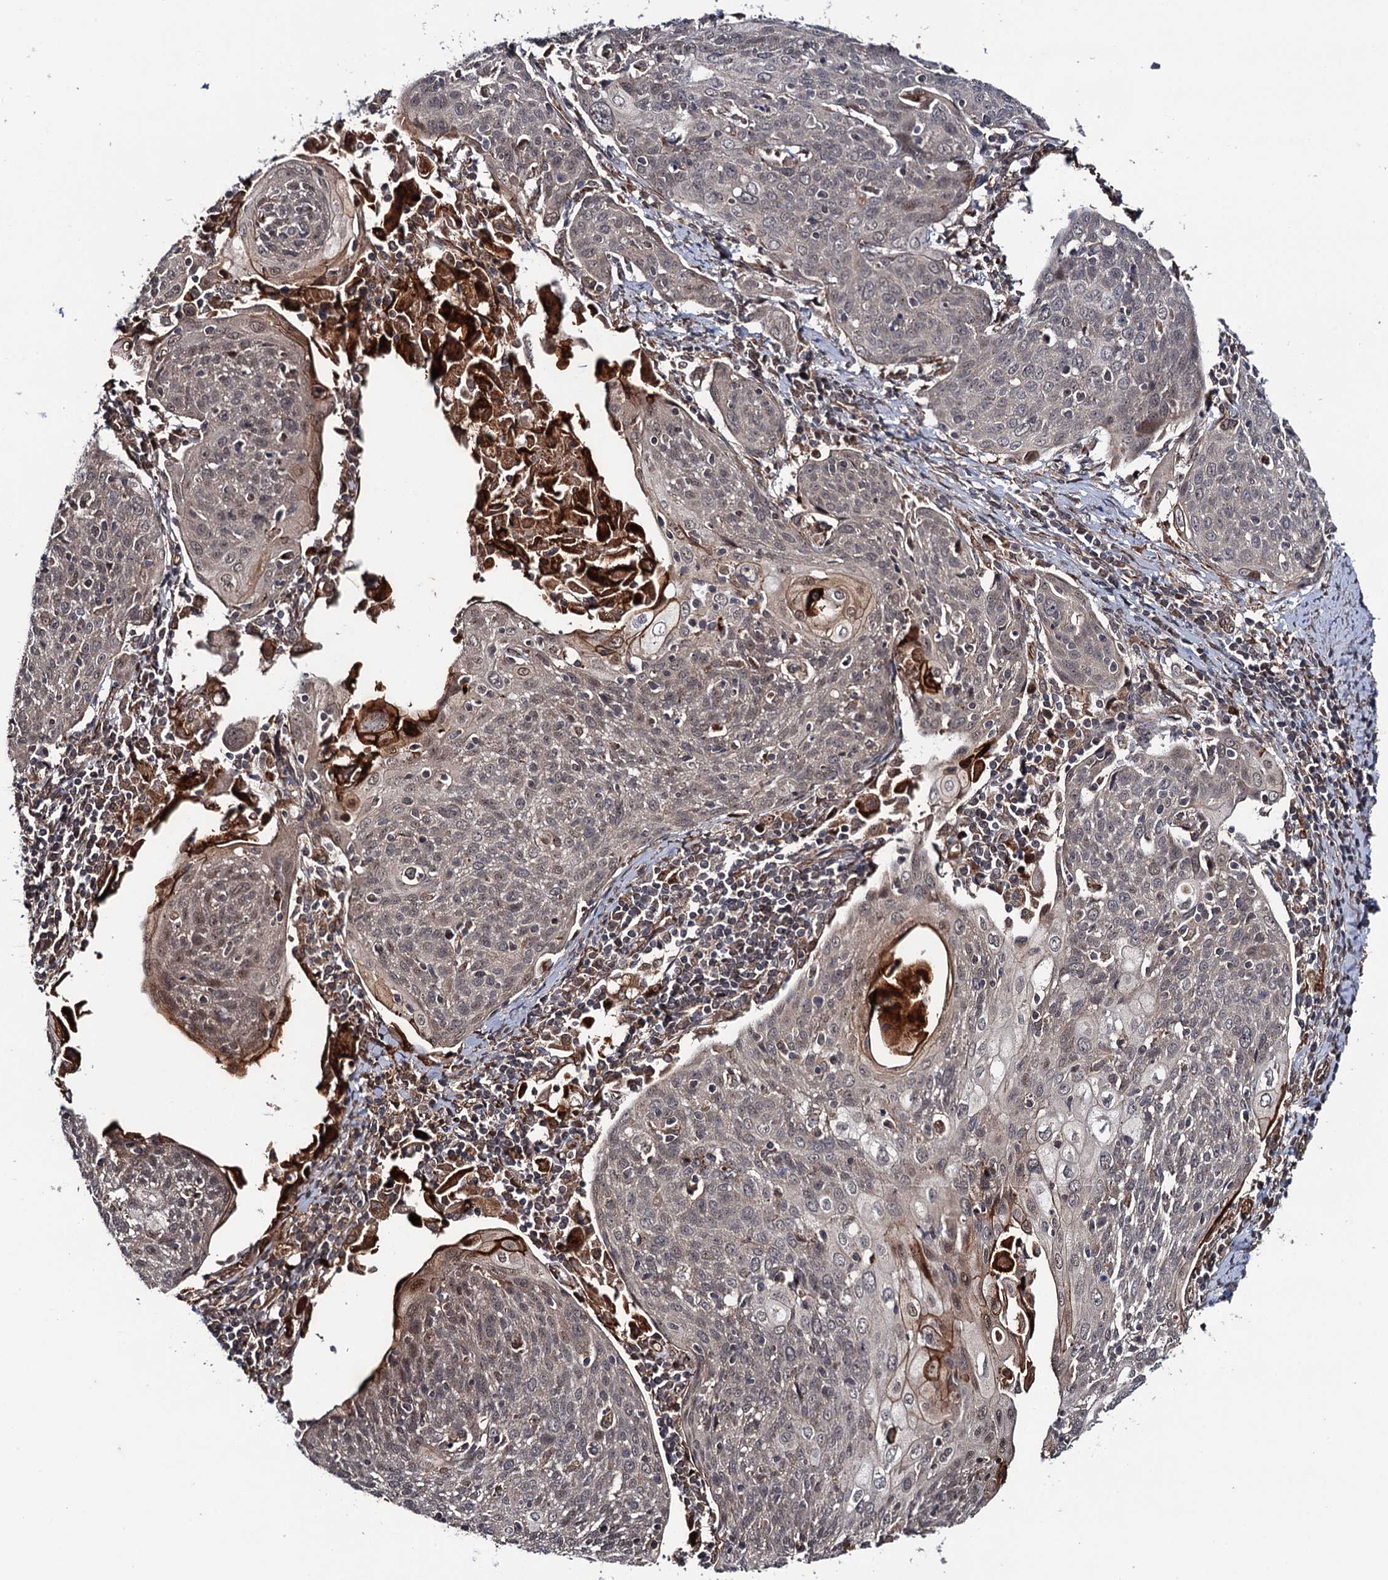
{"staining": {"intensity": "weak", "quantity": "25%-75%", "location": "cytoplasmic/membranous,nuclear"}, "tissue": "cervical cancer", "cell_type": "Tumor cells", "image_type": "cancer", "snomed": [{"axis": "morphology", "description": "Squamous cell carcinoma, NOS"}, {"axis": "topography", "description": "Cervix"}], "caption": "This histopathology image displays immunohistochemistry staining of human cervical cancer, with low weak cytoplasmic/membranous and nuclear positivity in about 25%-75% of tumor cells.", "gene": "FSIP1", "patient": {"sex": "female", "age": 67}}